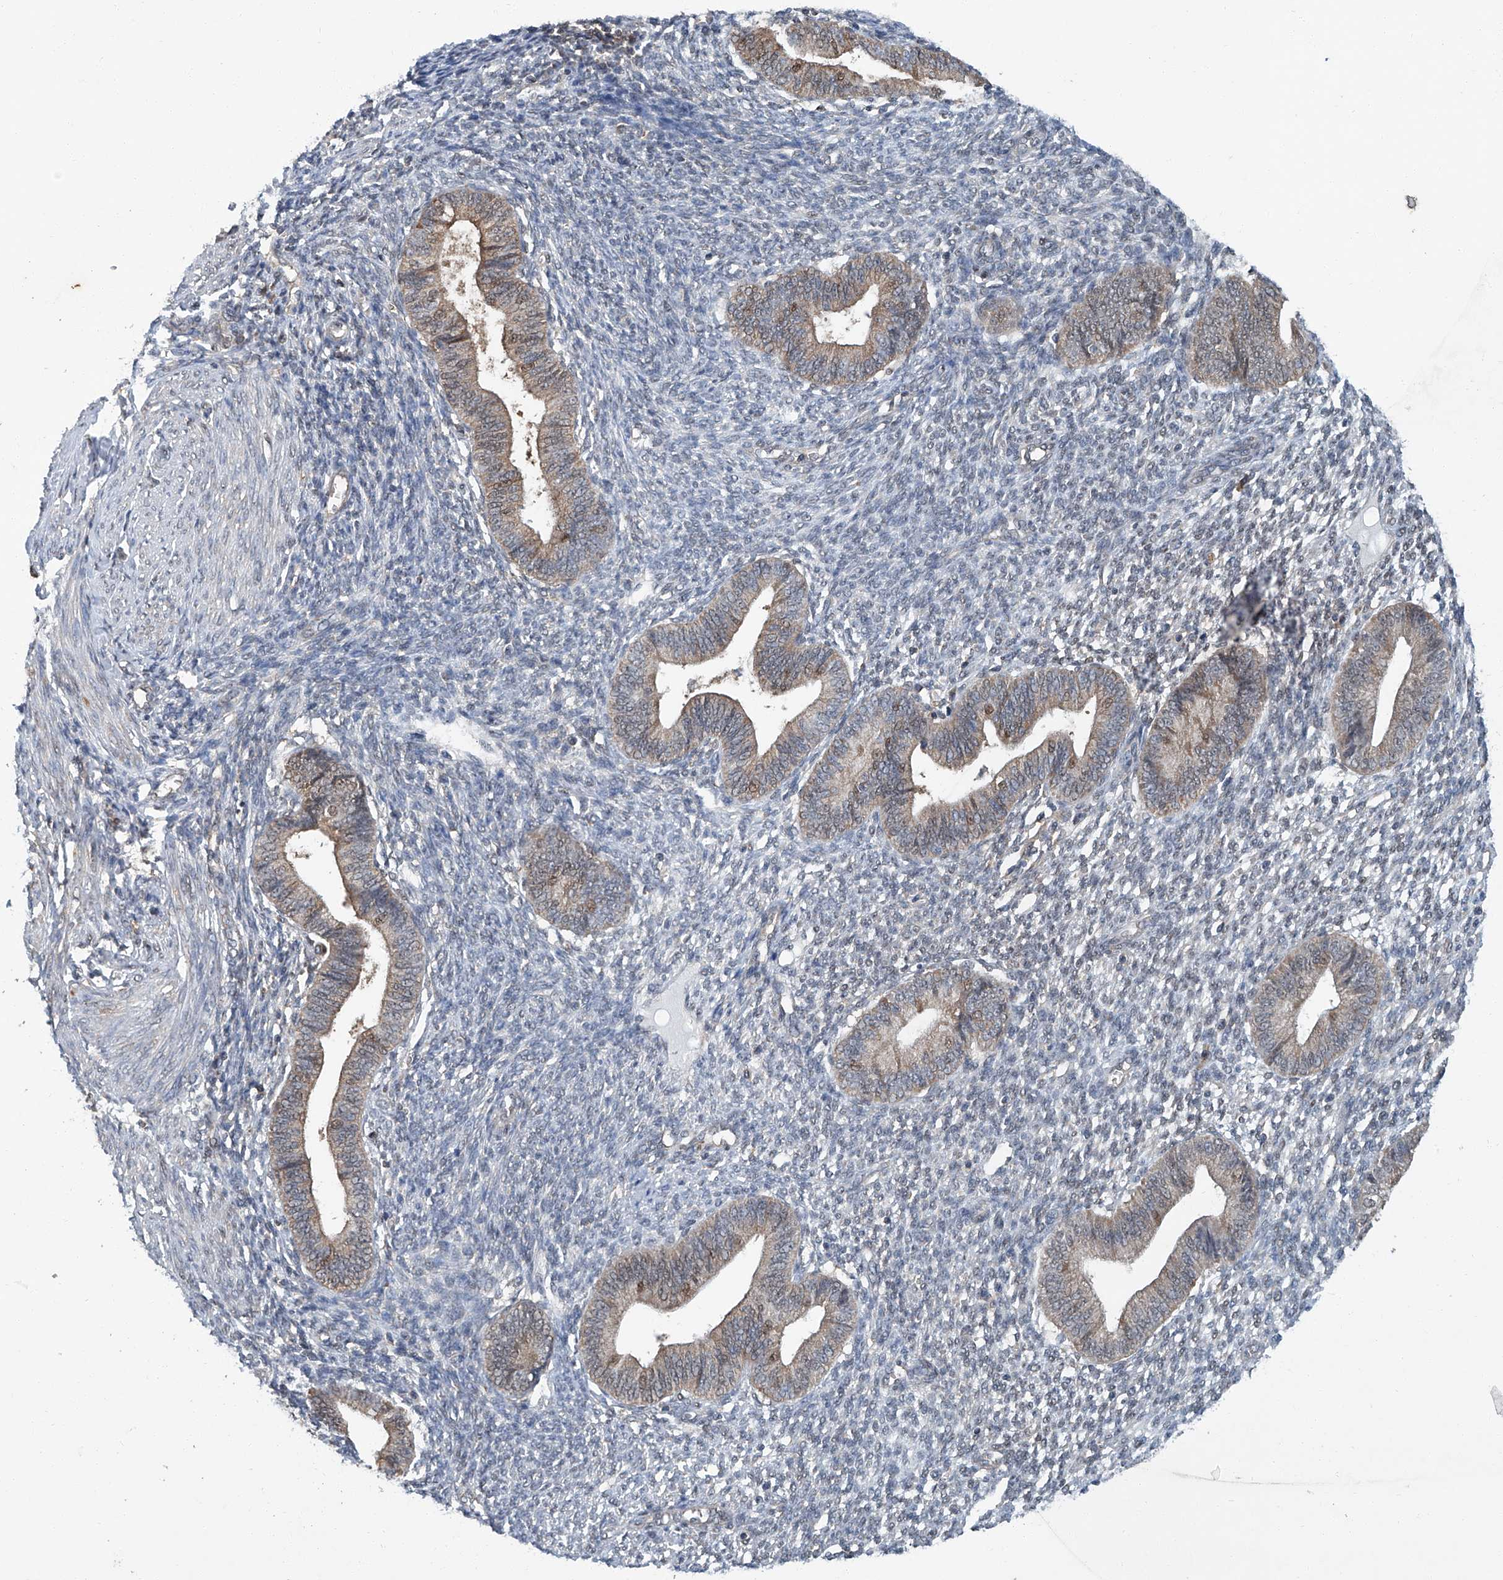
{"staining": {"intensity": "negative", "quantity": "none", "location": "none"}, "tissue": "endometrium", "cell_type": "Cells in endometrial stroma", "image_type": "normal", "snomed": [{"axis": "morphology", "description": "Normal tissue, NOS"}, {"axis": "topography", "description": "Endometrium"}], "caption": "DAB immunohistochemical staining of unremarkable endometrium exhibits no significant expression in cells in endometrial stroma. (DAB (3,3'-diaminobenzidine) immunohistochemistry (IHC), high magnification).", "gene": "CLK1", "patient": {"sex": "female", "age": 46}}